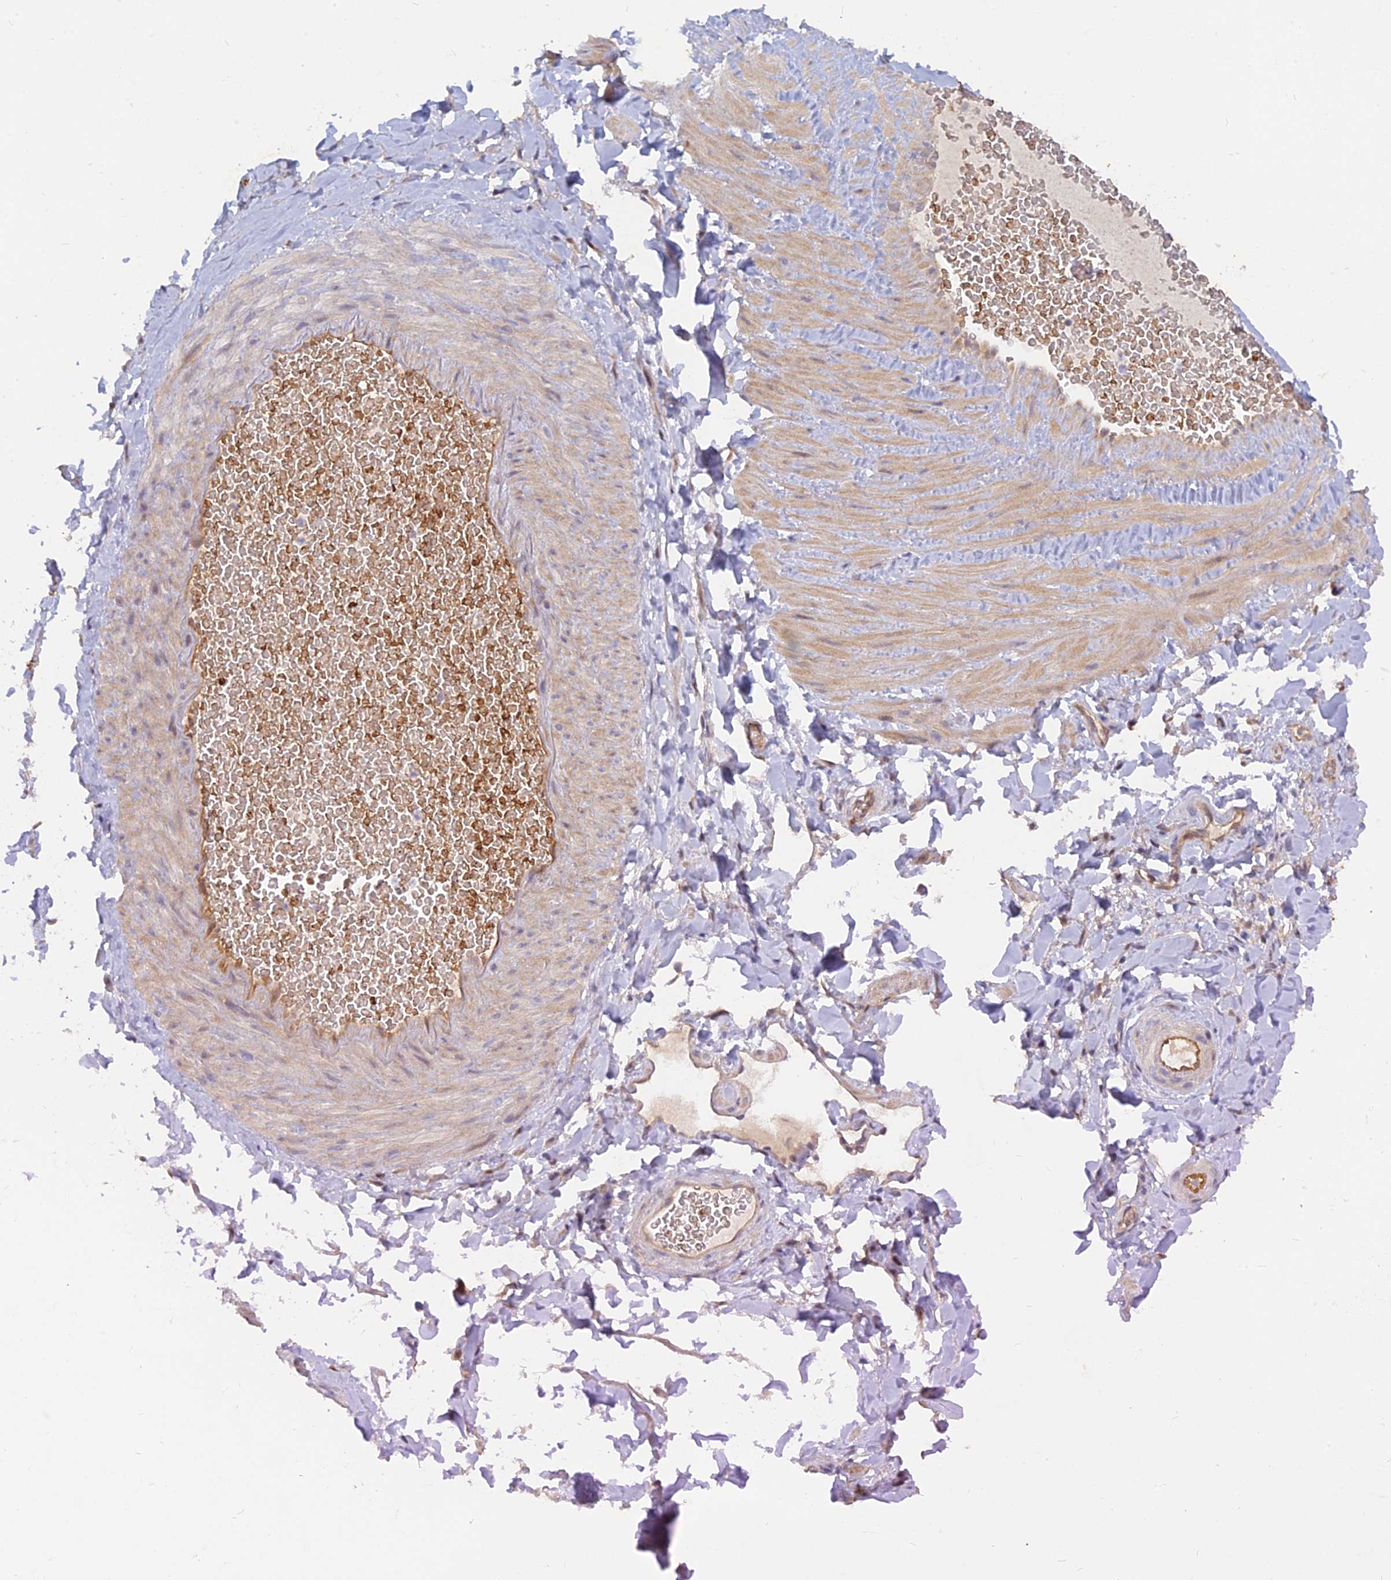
{"staining": {"intensity": "negative", "quantity": "none", "location": "none"}, "tissue": "adipose tissue", "cell_type": "Adipocytes", "image_type": "normal", "snomed": [{"axis": "morphology", "description": "Normal tissue, NOS"}, {"axis": "topography", "description": "Soft tissue"}, {"axis": "topography", "description": "Vascular tissue"}], "caption": "Immunohistochemistry (IHC) histopathology image of benign human adipose tissue stained for a protein (brown), which displays no expression in adipocytes. Brightfield microscopy of IHC stained with DAB (3,3'-diaminobenzidine) (brown) and hematoxylin (blue), captured at high magnification.", "gene": "ARL2BP", "patient": {"sex": "male", "age": 54}}